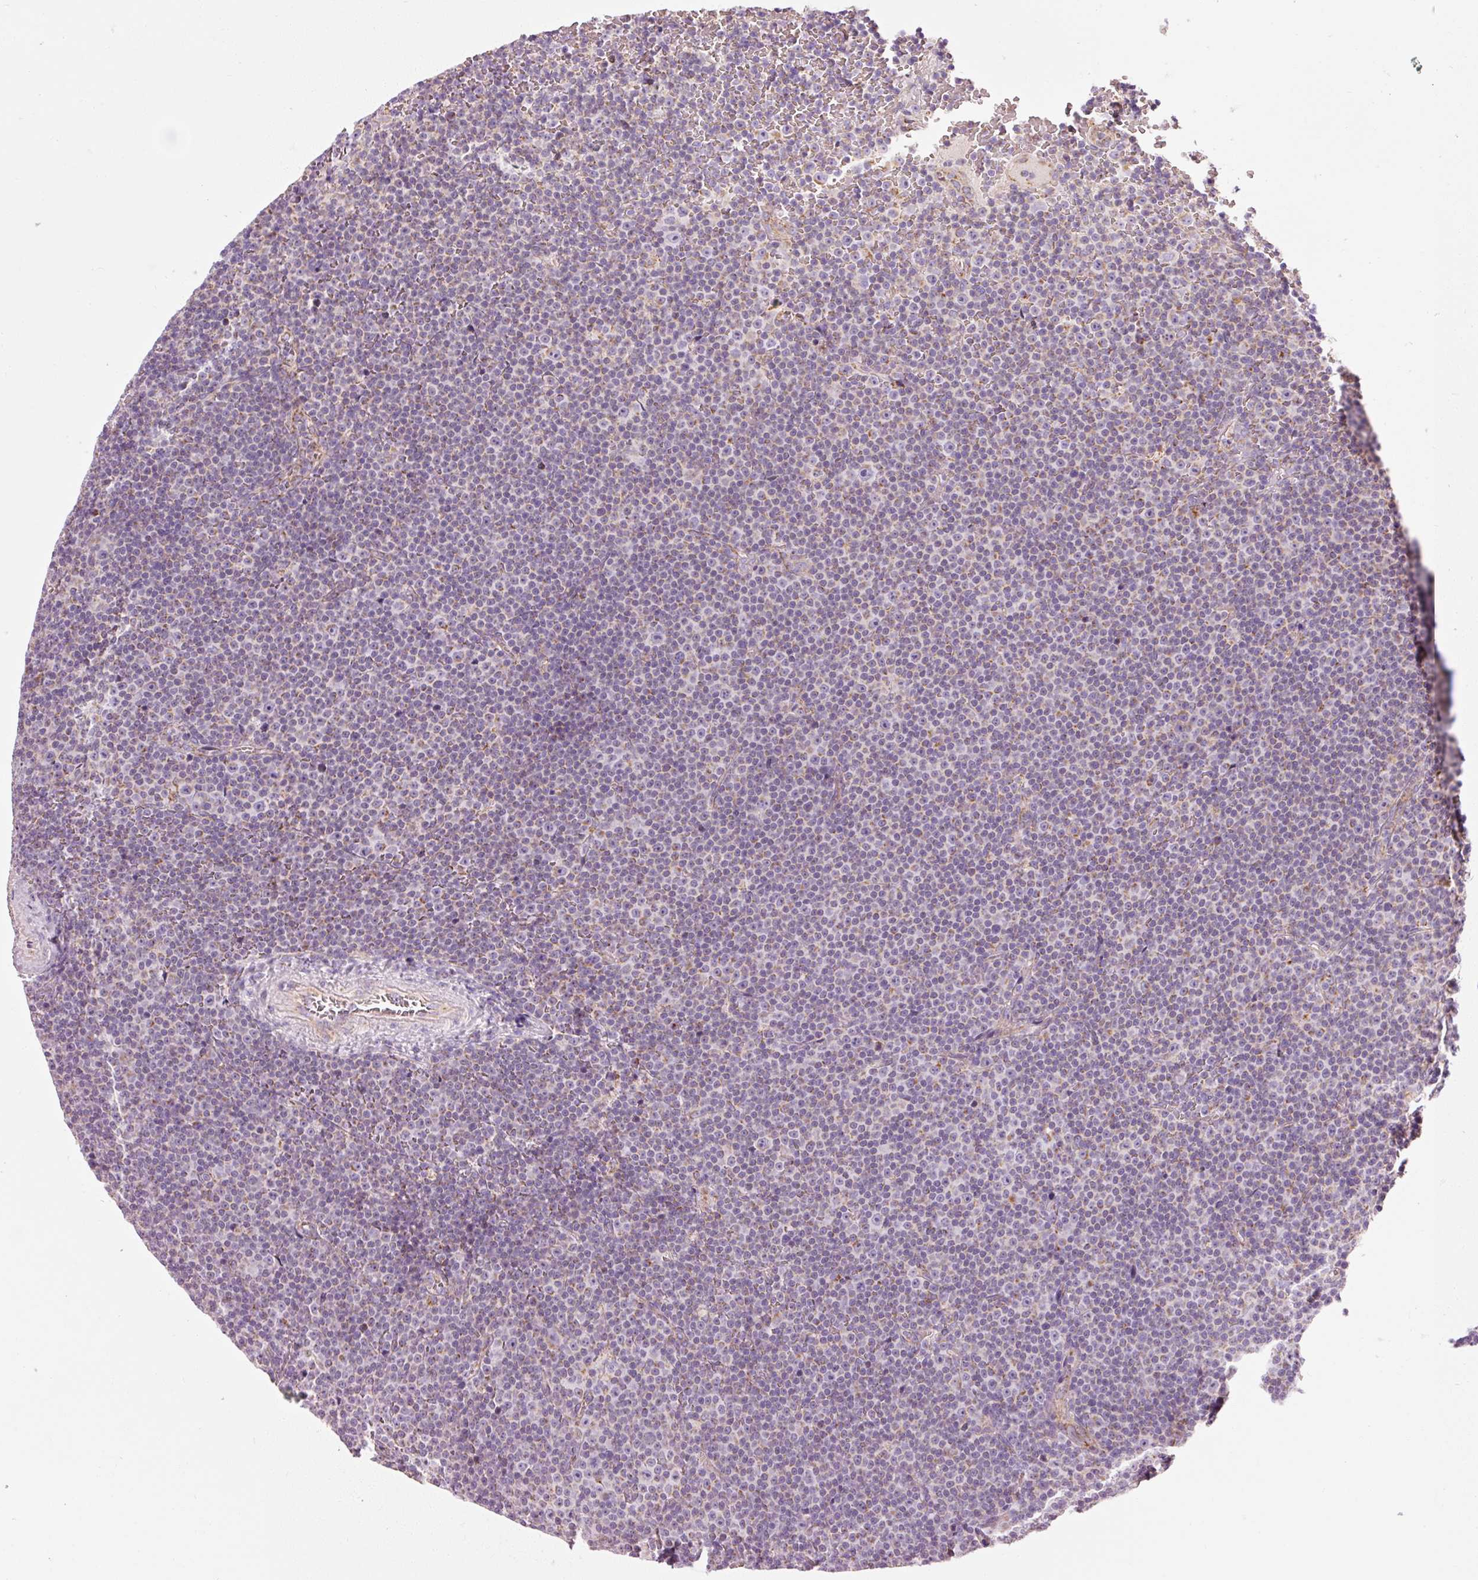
{"staining": {"intensity": "weak", "quantity": "25%-75%", "location": "cytoplasmic/membranous"}, "tissue": "lymphoma", "cell_type": "Tumor cells", "image_type": "cancer", "snomed": [{"axis": "morphology", "description": "Malignant lymphoma, non-Hodgkin's type, Low grade"}, {"axis": "topography", "description": "Lymph node"}], "caption": "Lymphoma tissue exhibits weak cytoplasmic/membranous expression in approximately 25%-75% of tumor cells", "gene": "NDUFB4", "patient": {"sex": "female", "age": 67}}